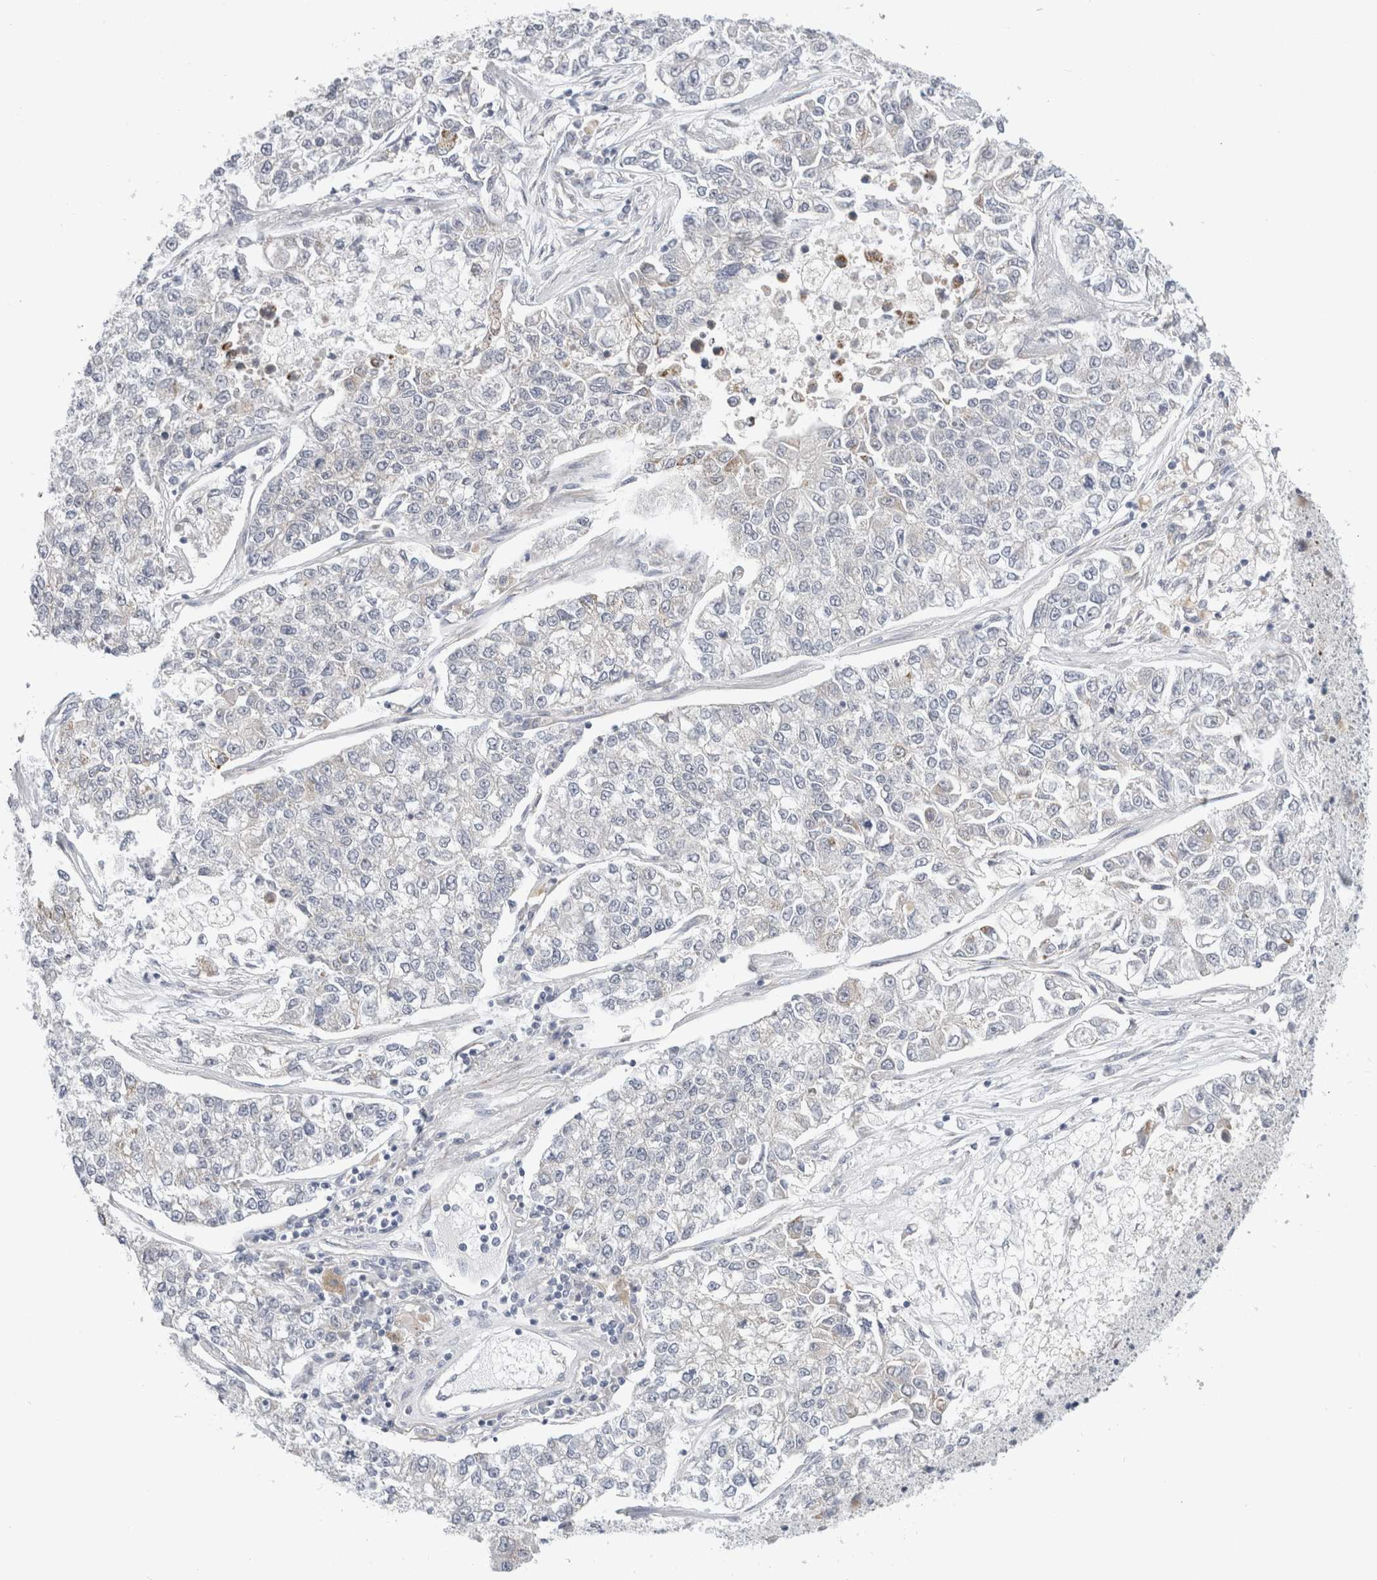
{"staining": {"intensity": "weak", "quantity": "<25%", "location": "cytoplasmic/membranous"}, "tissue": "lung cancer", "cell_type": "Tumor cells", "image_type": "cancer", "snomed": [{"axis": "morphology", "description": "Adenocarcinoma, NOS"}, {"axis": "topography", "description": "Lung"}], "caption": "DAB (3,3'-diaminobenzidine) immunohistochemical staining of human adenocarcinoma (lung) shows no significant staining in tumor cells.", "gene": "FAHD1", "patient": {"sex": "male", "age": 49}}